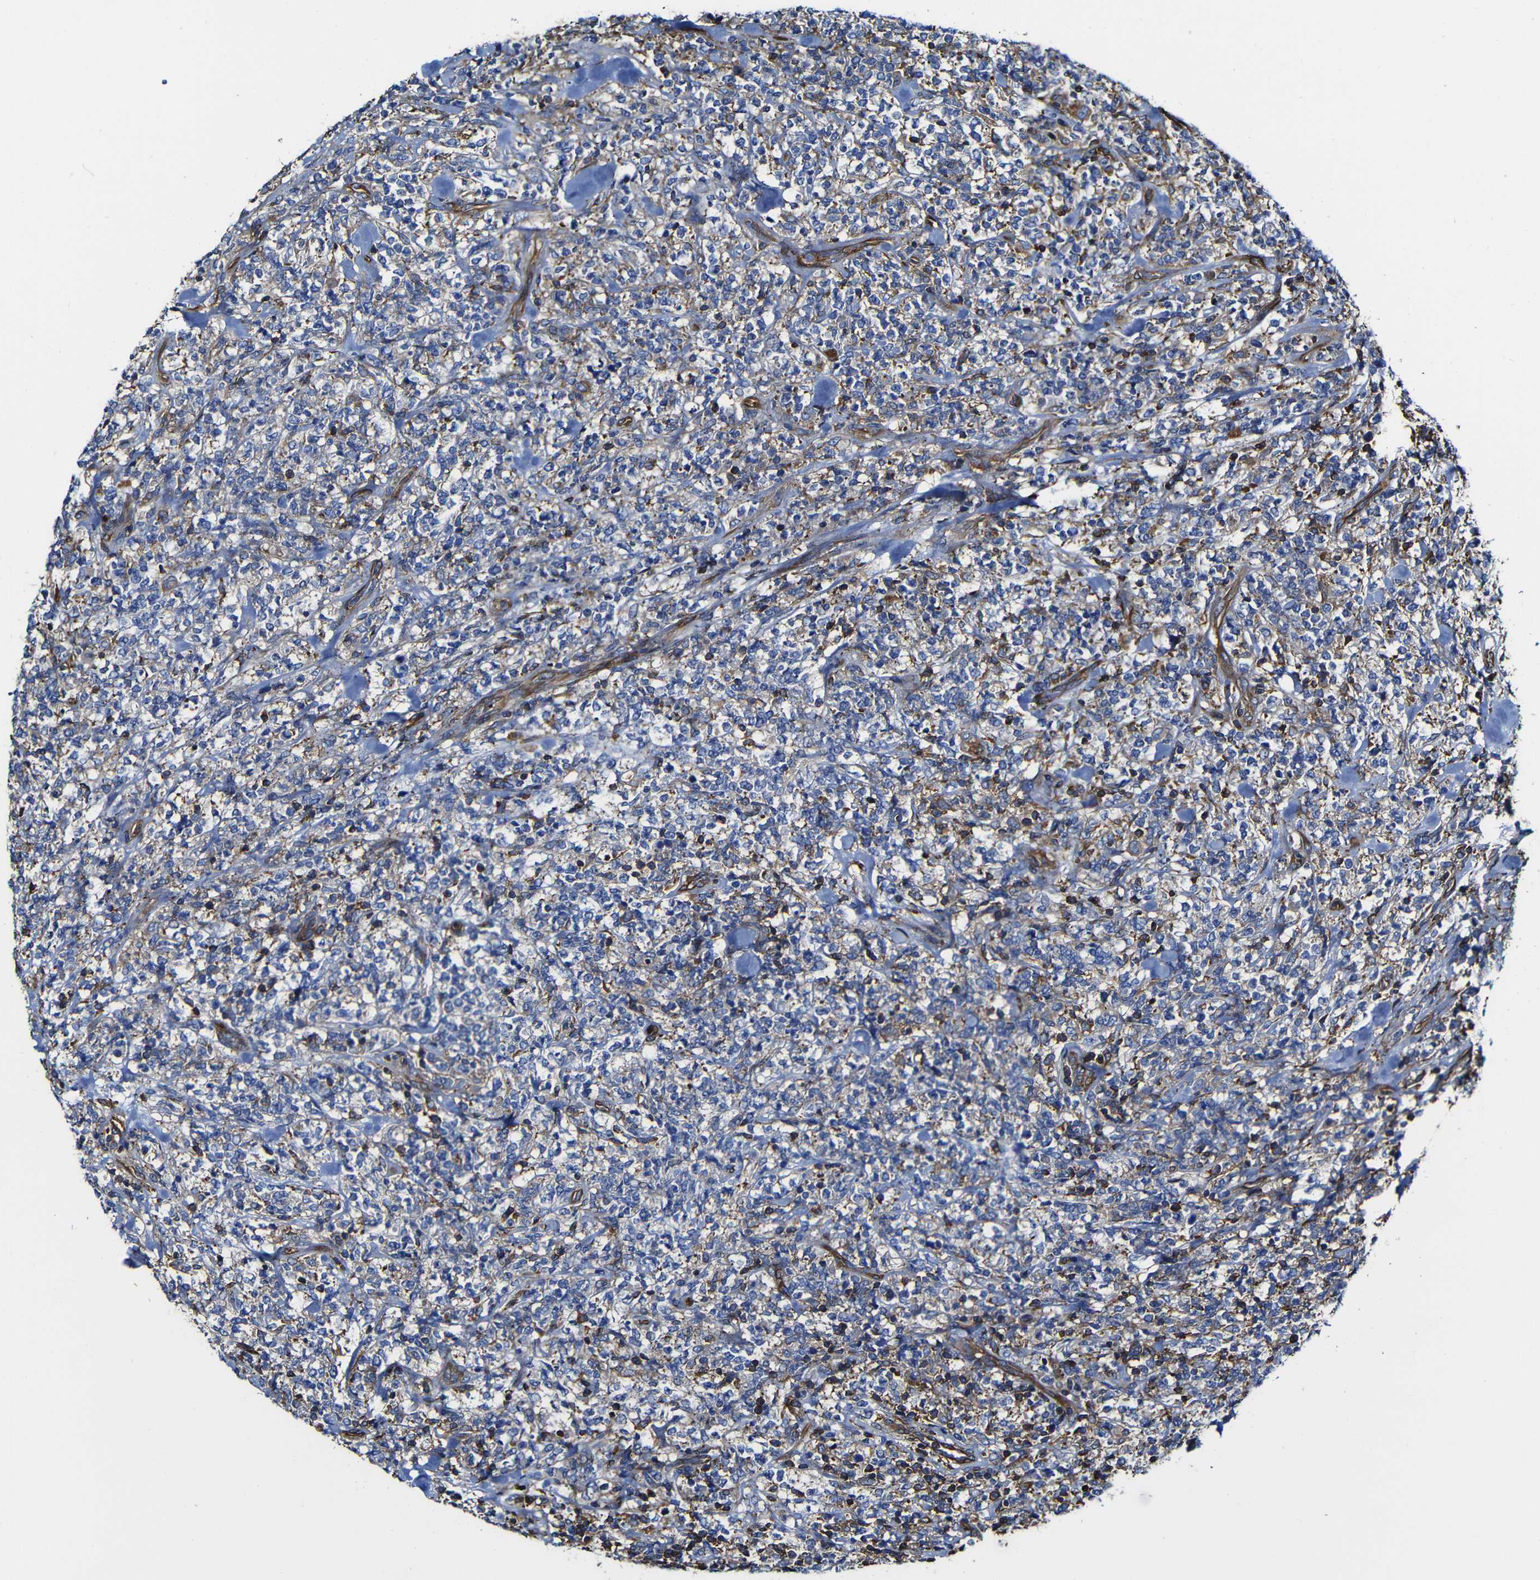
{"staining": {"intensity": "negative", "quantity": "none", "location": "none"}, "tissue": "lymphoma", "cell_type": "Tumor cells", "image_type": "cancer", "snomed": [{"axis": "morphology", "description": "Malignant lymphoma, non-Hodgkin's type, High grade"}, {"axis": "topography", "description": "Soft tissue"}], "caption": "IHC of lymphoma reveals no staining in tumor cells. (Brightfield microscopy of DAB immunohistochemistry at high magnification).", "gene": "MSN", "patient": {"sex": "male", "age": 18}}